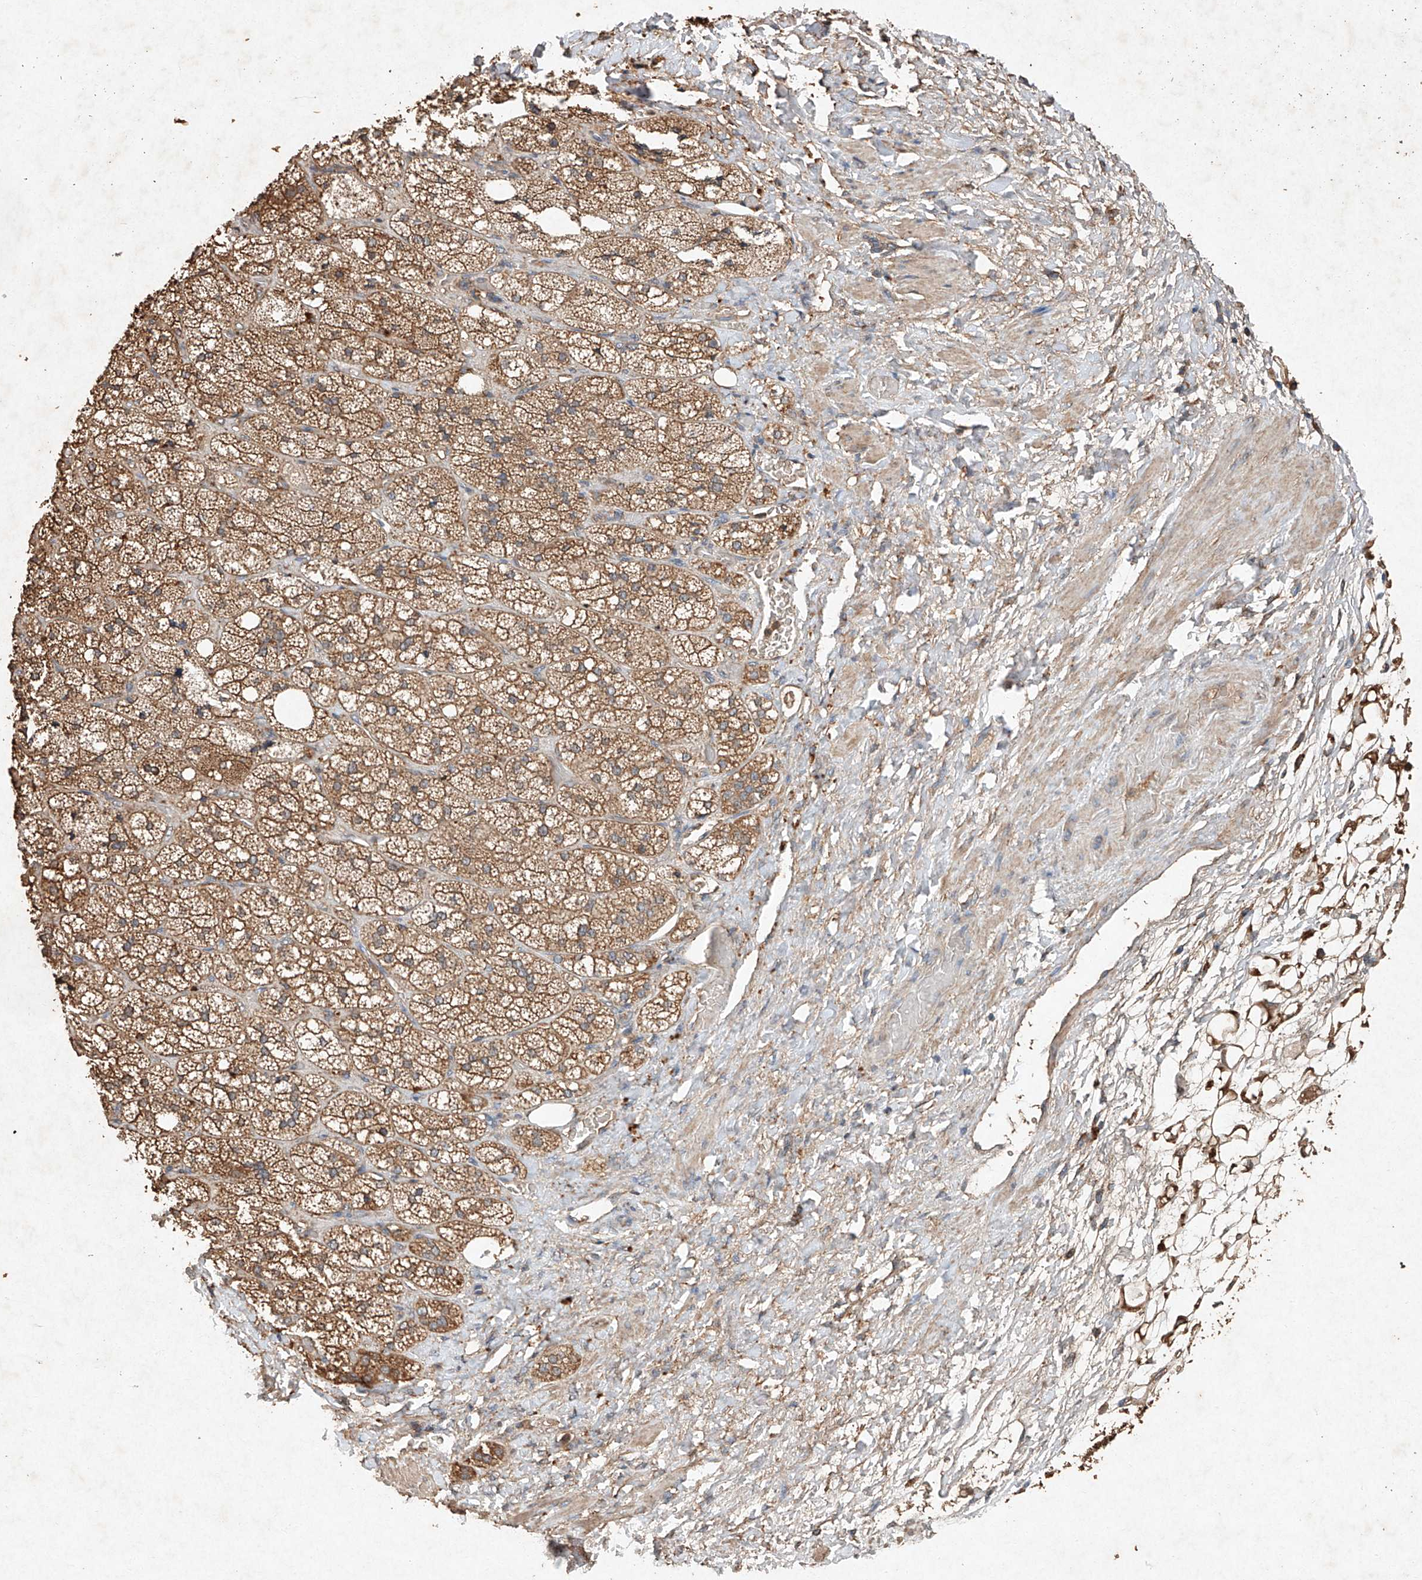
{"staining": {"intensity": "moderate", "quantity": ">75%", "location": "cytoplasmic/membranous"}, "tissue": "adrenal gland", "cell_type": "Glandular cells", "image_type": "normal", "snomed": [{"axis": "morphology", "description": "Normal tissue, NOS"}, {"axis": "topography", "description": "Adrenal gland"}], "caption": "Normal adrenal gland was stained to show a protein in brown. There is medium levels of moderate cytoplasmic/membranous staining in approximately >75% of glandular cells. (DAB (3,3'-diaminobenzidine) IHC, brown staining for protein, blue staining for nuclei).", "gene": "STK3", "patient": {"sex": "male", "age": 61}}